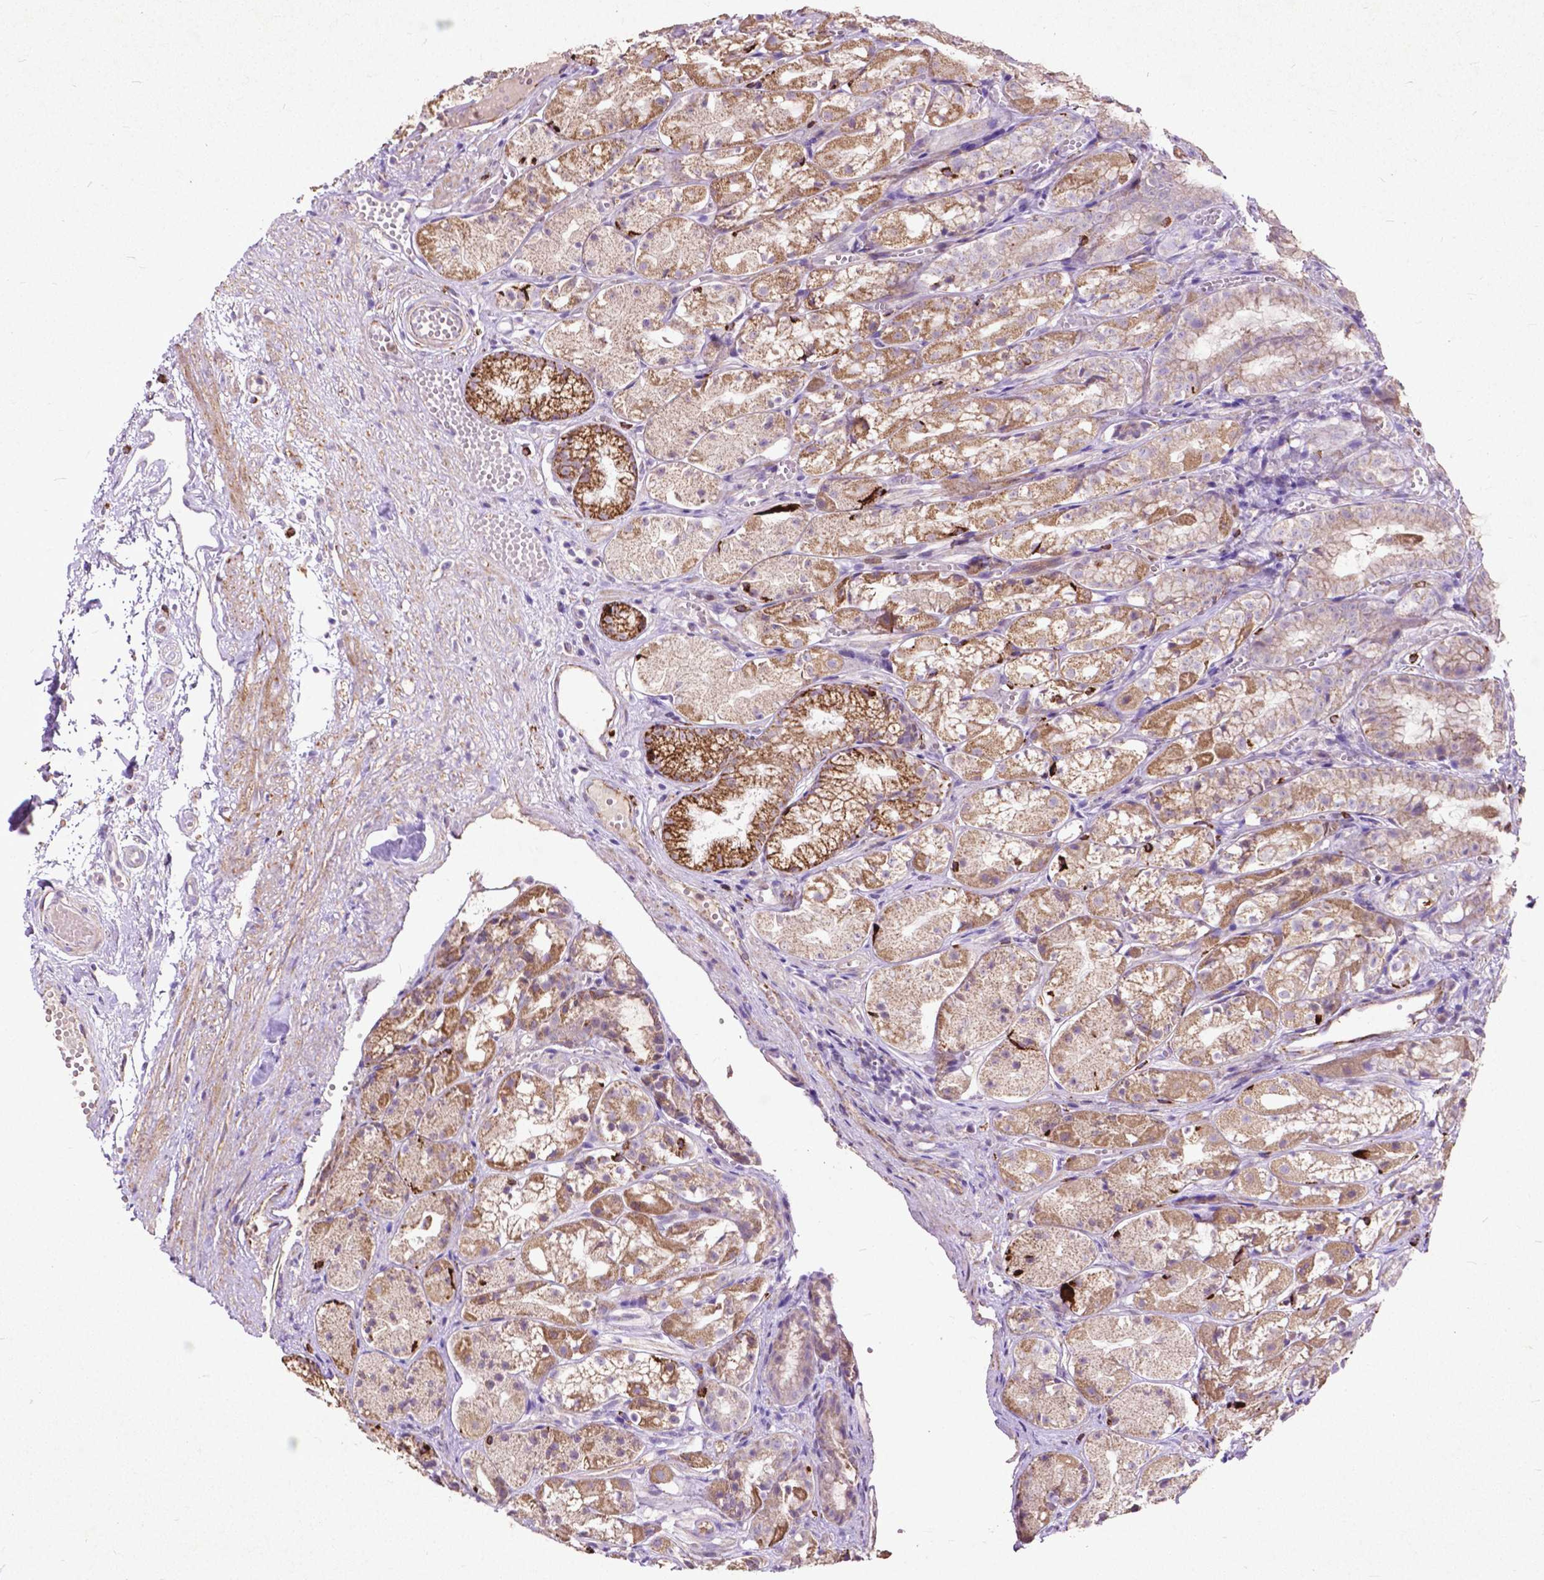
{"staining": {"intensity": "moderate", "quantity": "25%-75%", "location": "cytoplasmic/membranous"}, "tissue": "stomach", "cell_type": "Glandular cells", "image_type": "normal", "snomed": [{"axis": "morphology", "description": "Normal tissue, NOS"}, {"axis": "topography", "description": "Stomach"}], "caption": "Immunohistochemistry (DAB (3,3'-diaminobenzidine)) staining of unremarkable stomach reveals moderate cytoplasmic/membranous protein expression in about 25%-75% of glandular cells. (brown staining indicates protein expression, while blue staining denotes nuclei).", "gene": "THEGL", "patient": {"sex": "male", "age": 70}}